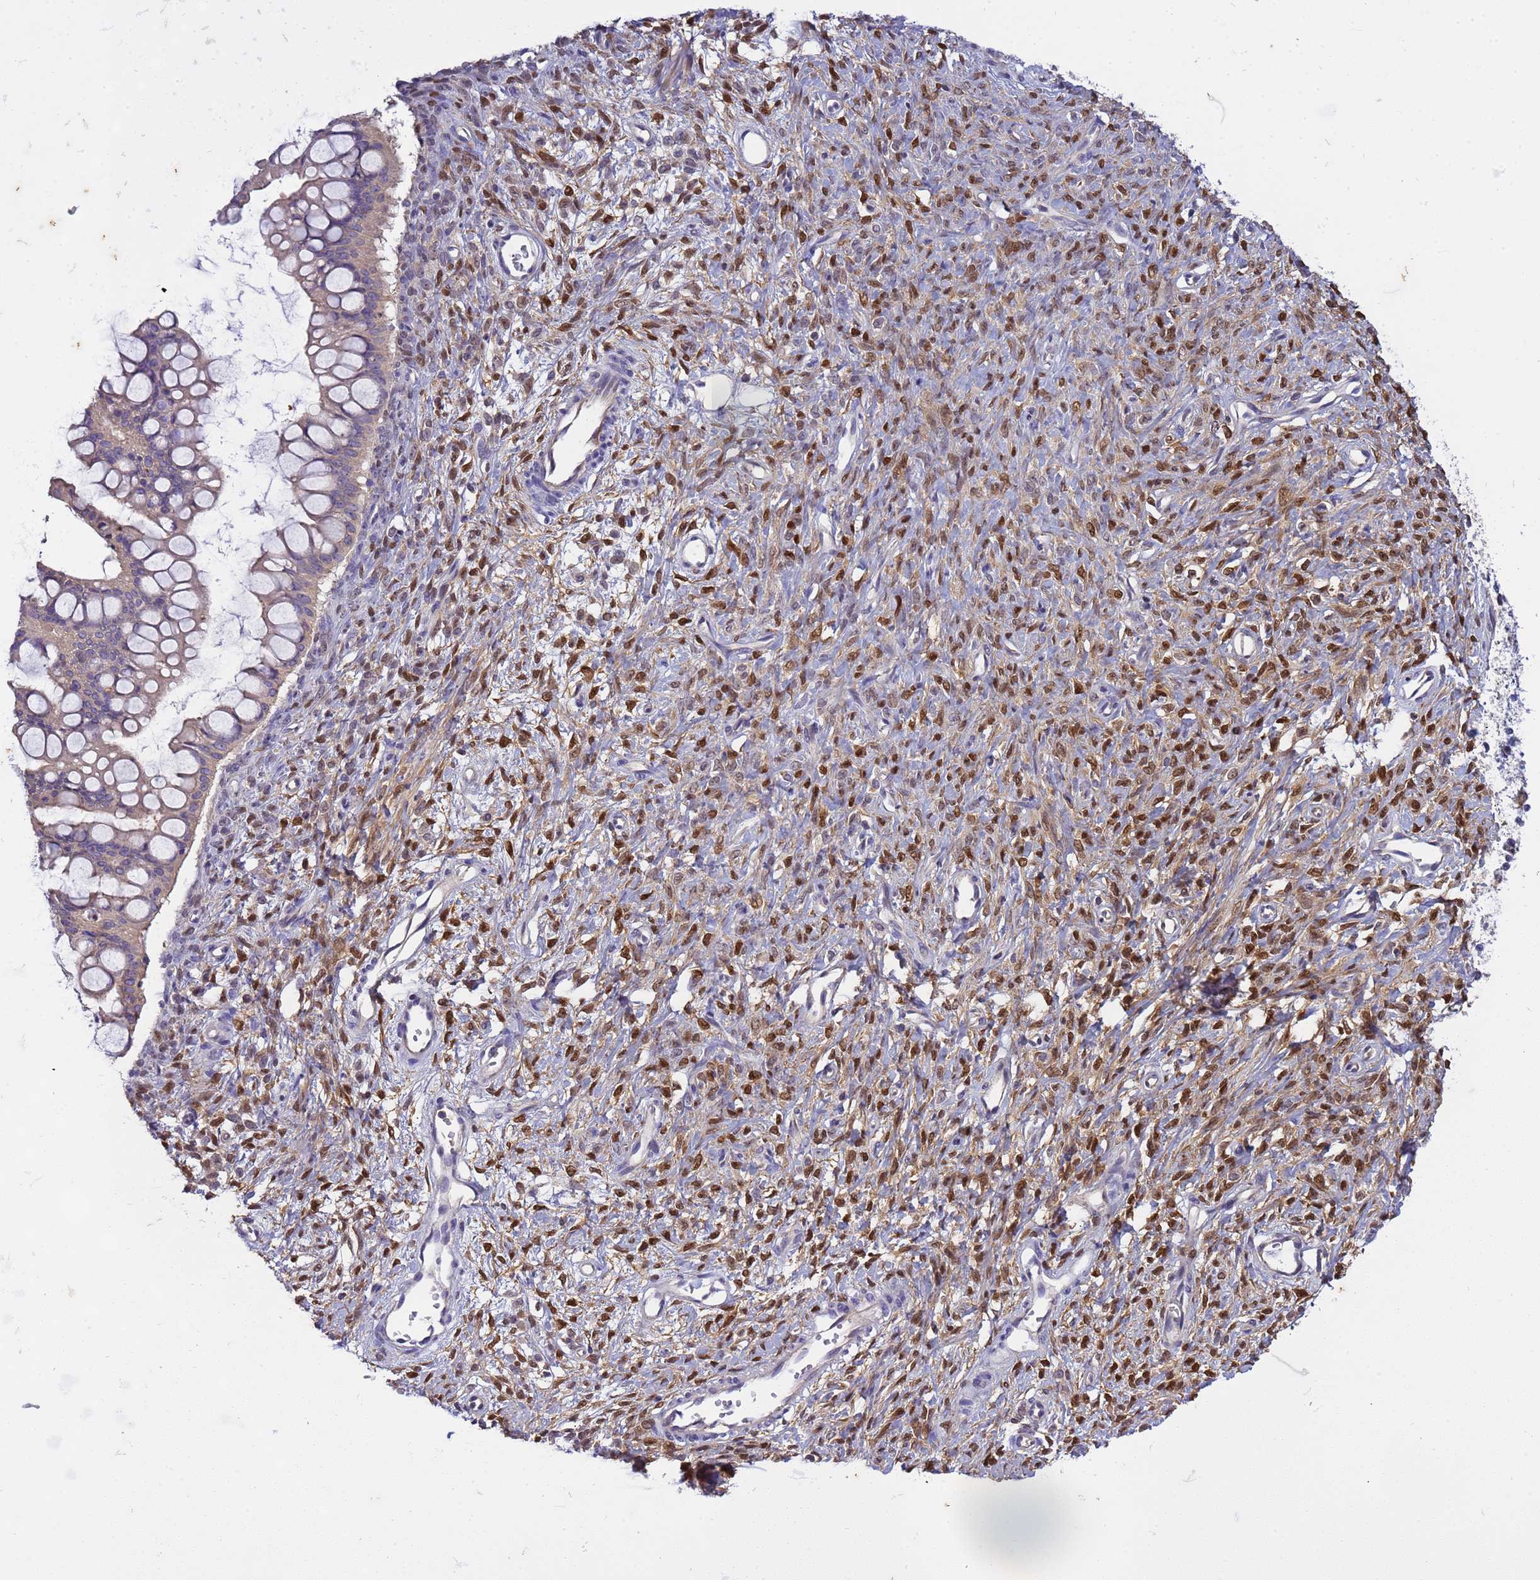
{"staining": {"intensity": "weak", "quantity": "<25%", "location": "cytoplasmic/membranous"}, "tissue": "ovarian cancer", "cell_type": "Tumor cells", "image_type": "cancer", "snomed": [{"axis": "morphology", "description": "Cystadenocarcinoma, mucinous, NOS"}, {"axis": "topography", "description": "Ovary"}], "caption": "High magnification brightfield microscopy of ovarian cancer (mucinous cystadenocarcinoma) stained with DAB (3,3'-diaminobenzidine) (brown) and counterstained with hematoxylin (blue): tumor cells show no significant positivity.", "gene": "PLCXD3", "patient": {"sex": "female", "age": 73}}